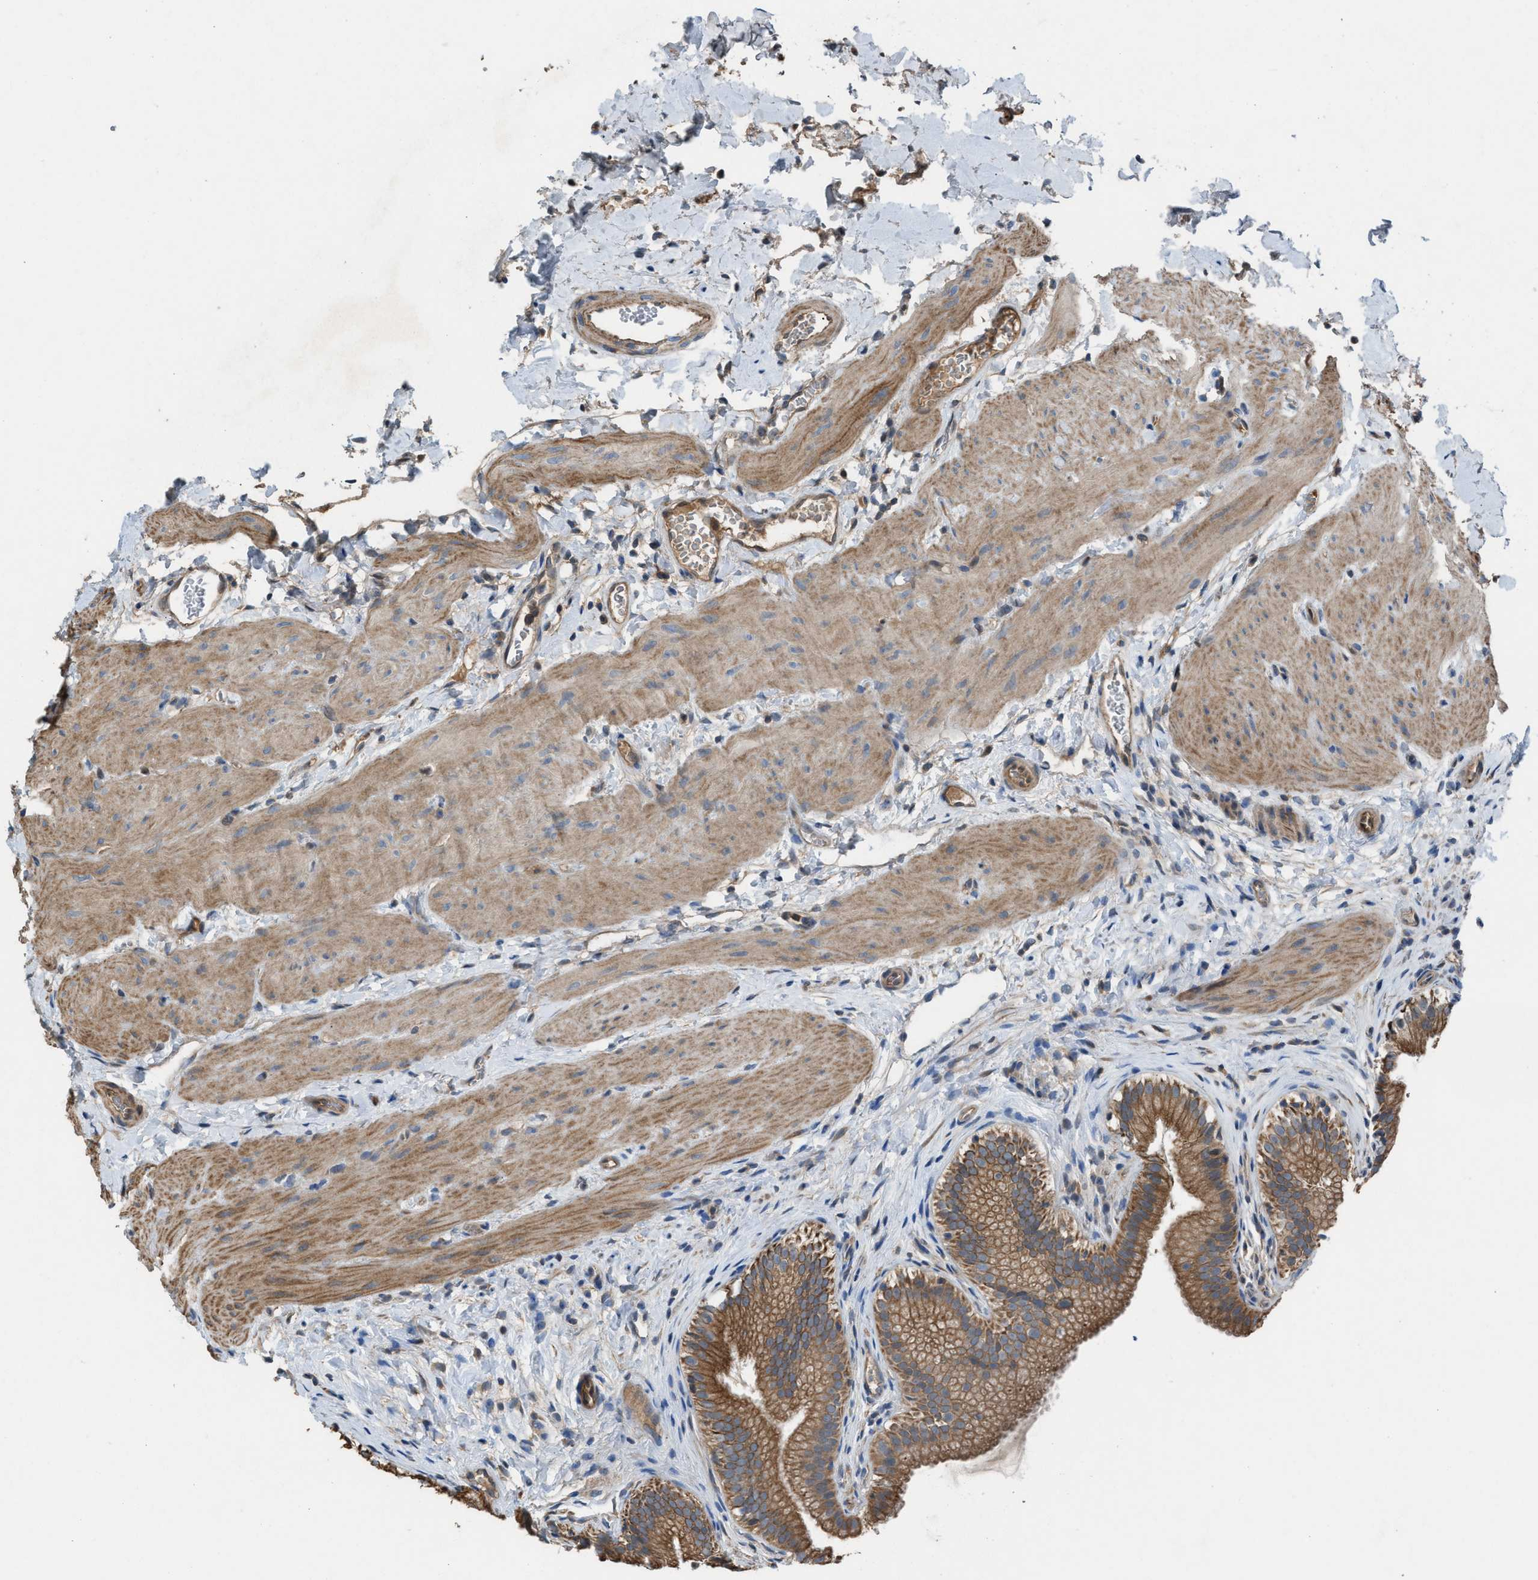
{"staining": {"intensity": "moderate", "quantity": ">75%", "location": "cytoplasmic/membranous"}, "tissue": "gallbladder", "cell_type": "Glandular cells", "image_type": "normal", "snomed": [{"axis": "morphology", "description": "Normal tissue, NOS"}, {"axis": "topography", "description": "Gallbladder"}], "caption": "Gallbladder stained for a protein reveals moderate cytoplasmic/membranous positivity in glandular cells. (Stains: DAB in brown, nuclei in blue, Microscopy: brightfield microscopy at high magnification).", "gene": "TPK1", "patient": {"sex": "female", "age": 26}}